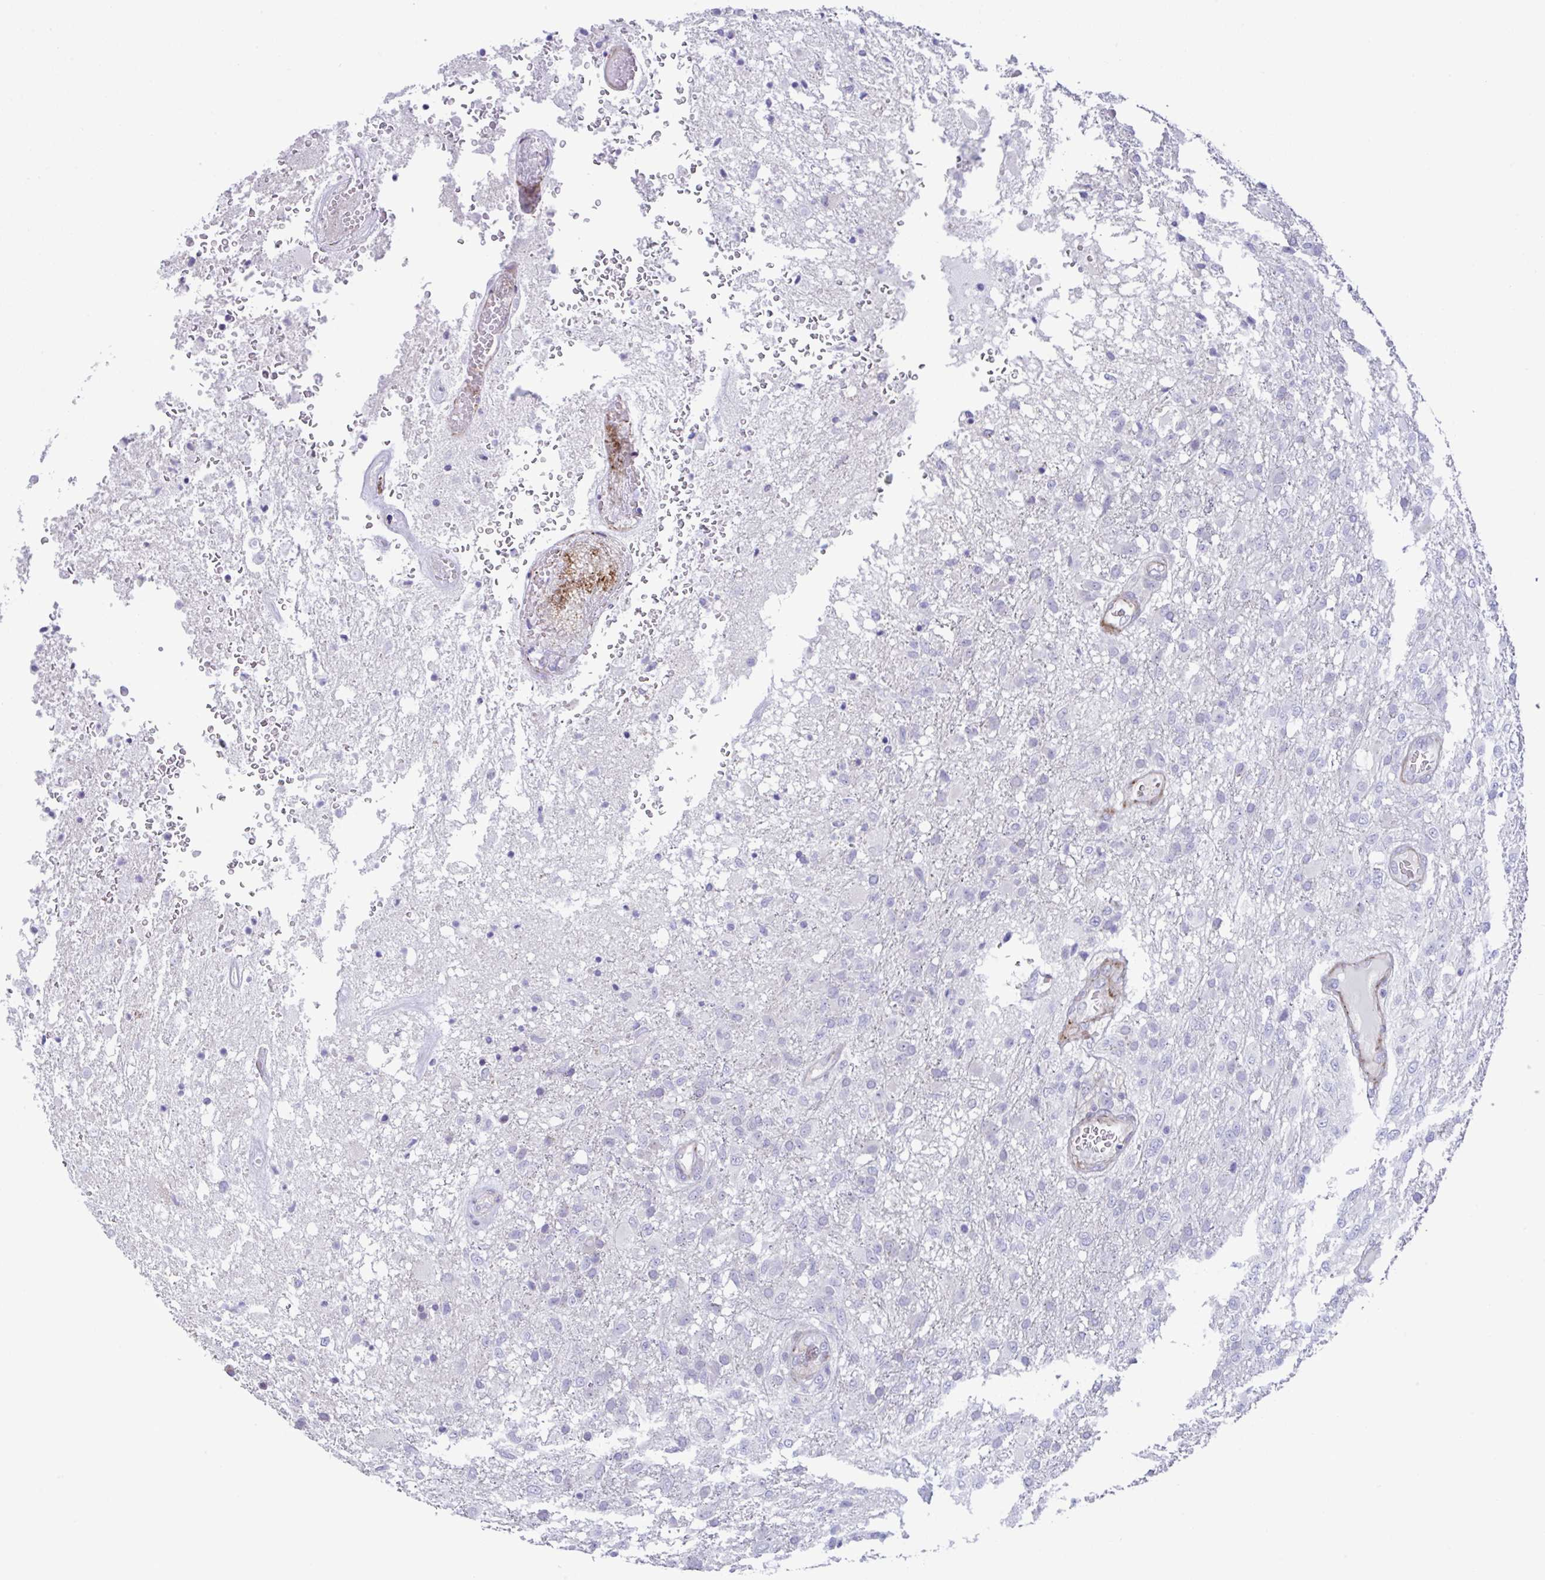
{"staining": {"intensity": "negative", "quantity": "none", "location": "none"}, "tissue": "glioma", "cell_type": "Tumor cells", "image_type": "cancer", "snomed": [{"axis": "morphology", "description": "Glioma, malignant, High grade"}, {"axis": "topography", "description": "Brain"}], "caption": "Histopathology image shows no significant protein staining in tumor cells of malignant high-grade glioma.", "gene": "ZNF713", "patient": {"sex": "female", "age": 74}}